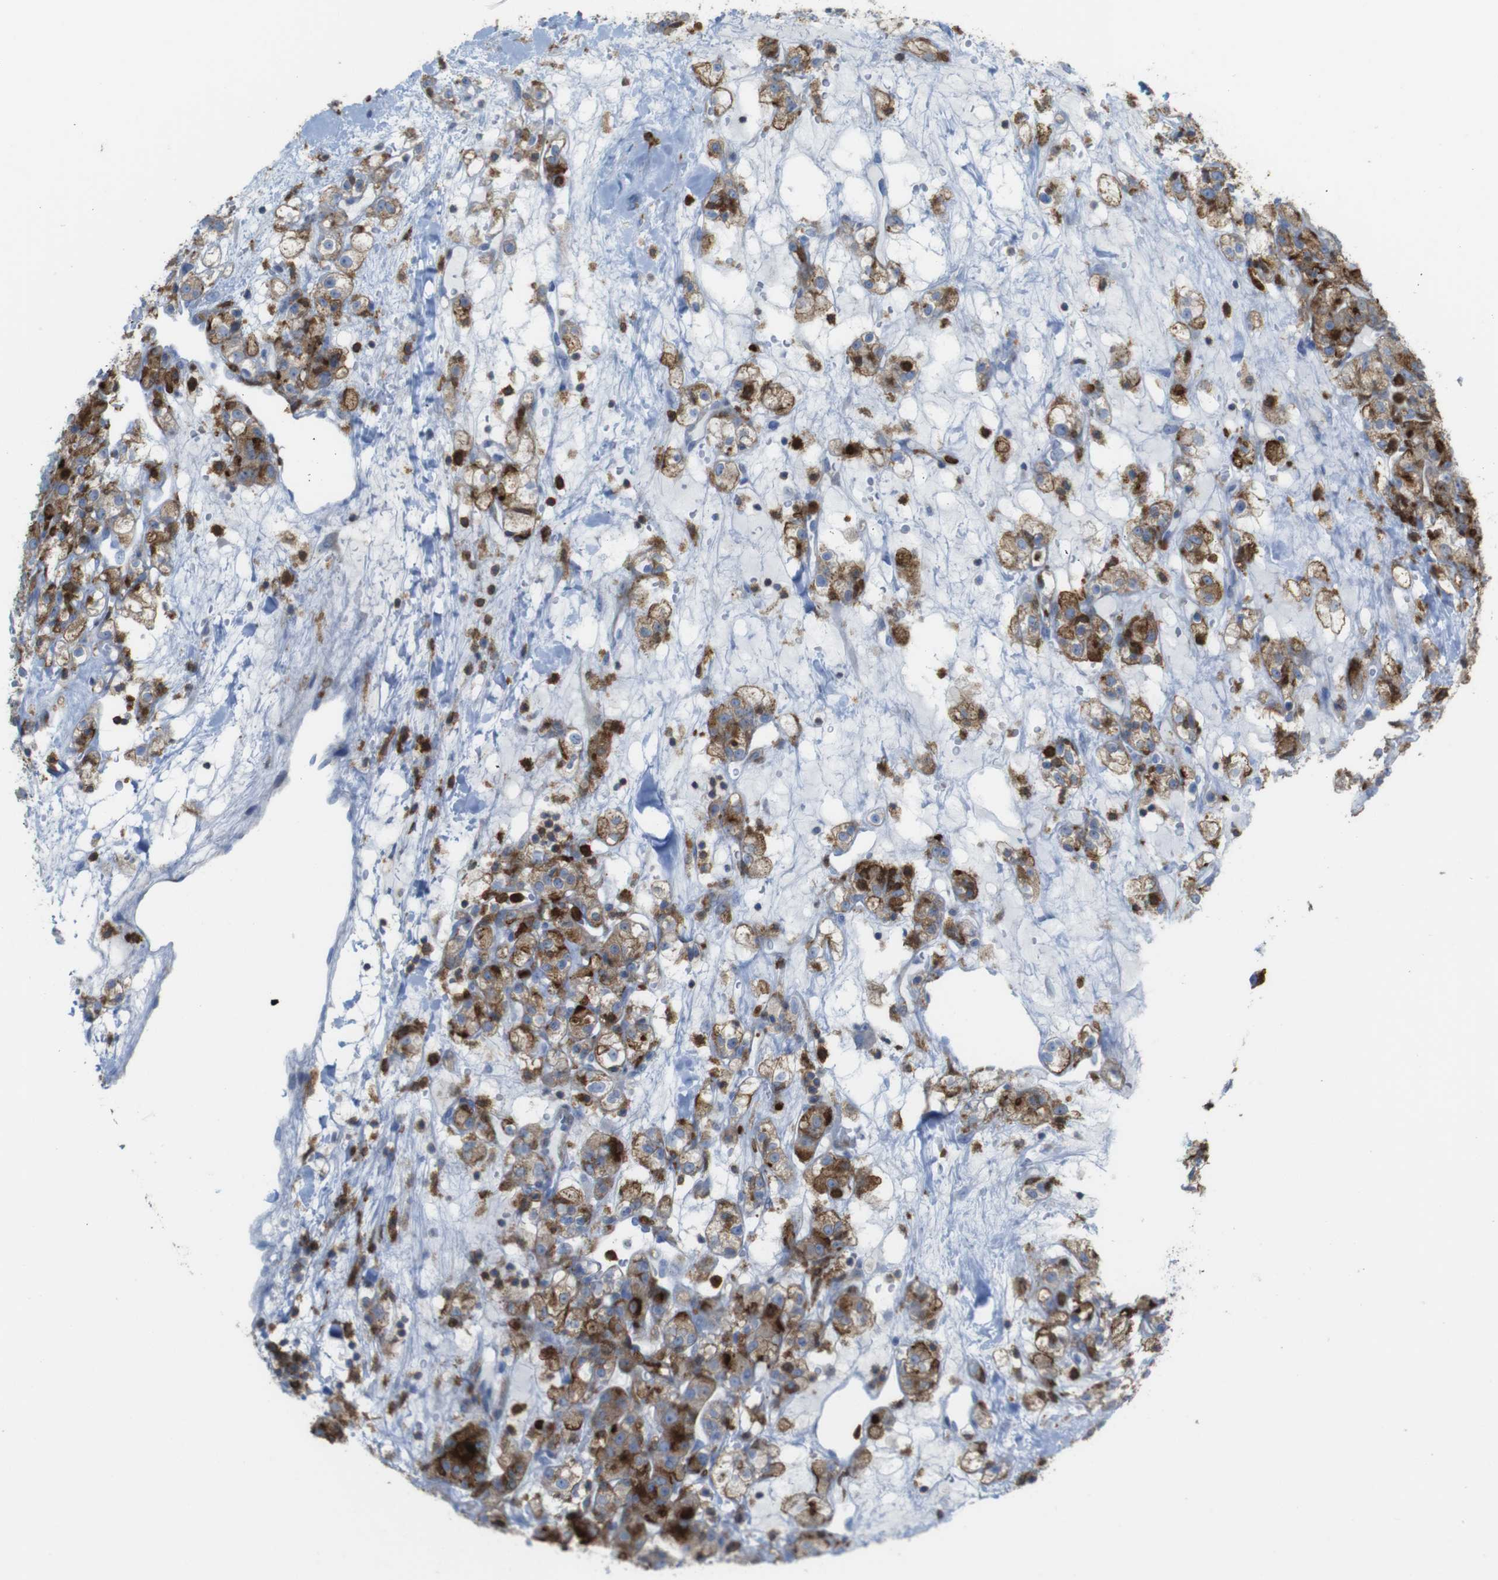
{"staining": {"intensity": "strong", "quantity": ">75%", "location": "cytoplasmic/membranous"}, "tissue": "renal cancer", "cell_type": "Tumor cells", "image_type": "cancer", "snomed": [{"axis": "morphology", "description": "Normal tissue, NOS"}, {"axis": "morphology", "description": "Adenocarcinoma, NOS"}, {"axis": "topography", "description": "Kidney"}], "caption": "Renal cancer stained with DAB IHC demonstrates high levels of strong cytoplasmic/membranous positivity in about >75% of tumor cells.", "gene": "PRKCD", "patient": {"sex": "male", "age": 61}}